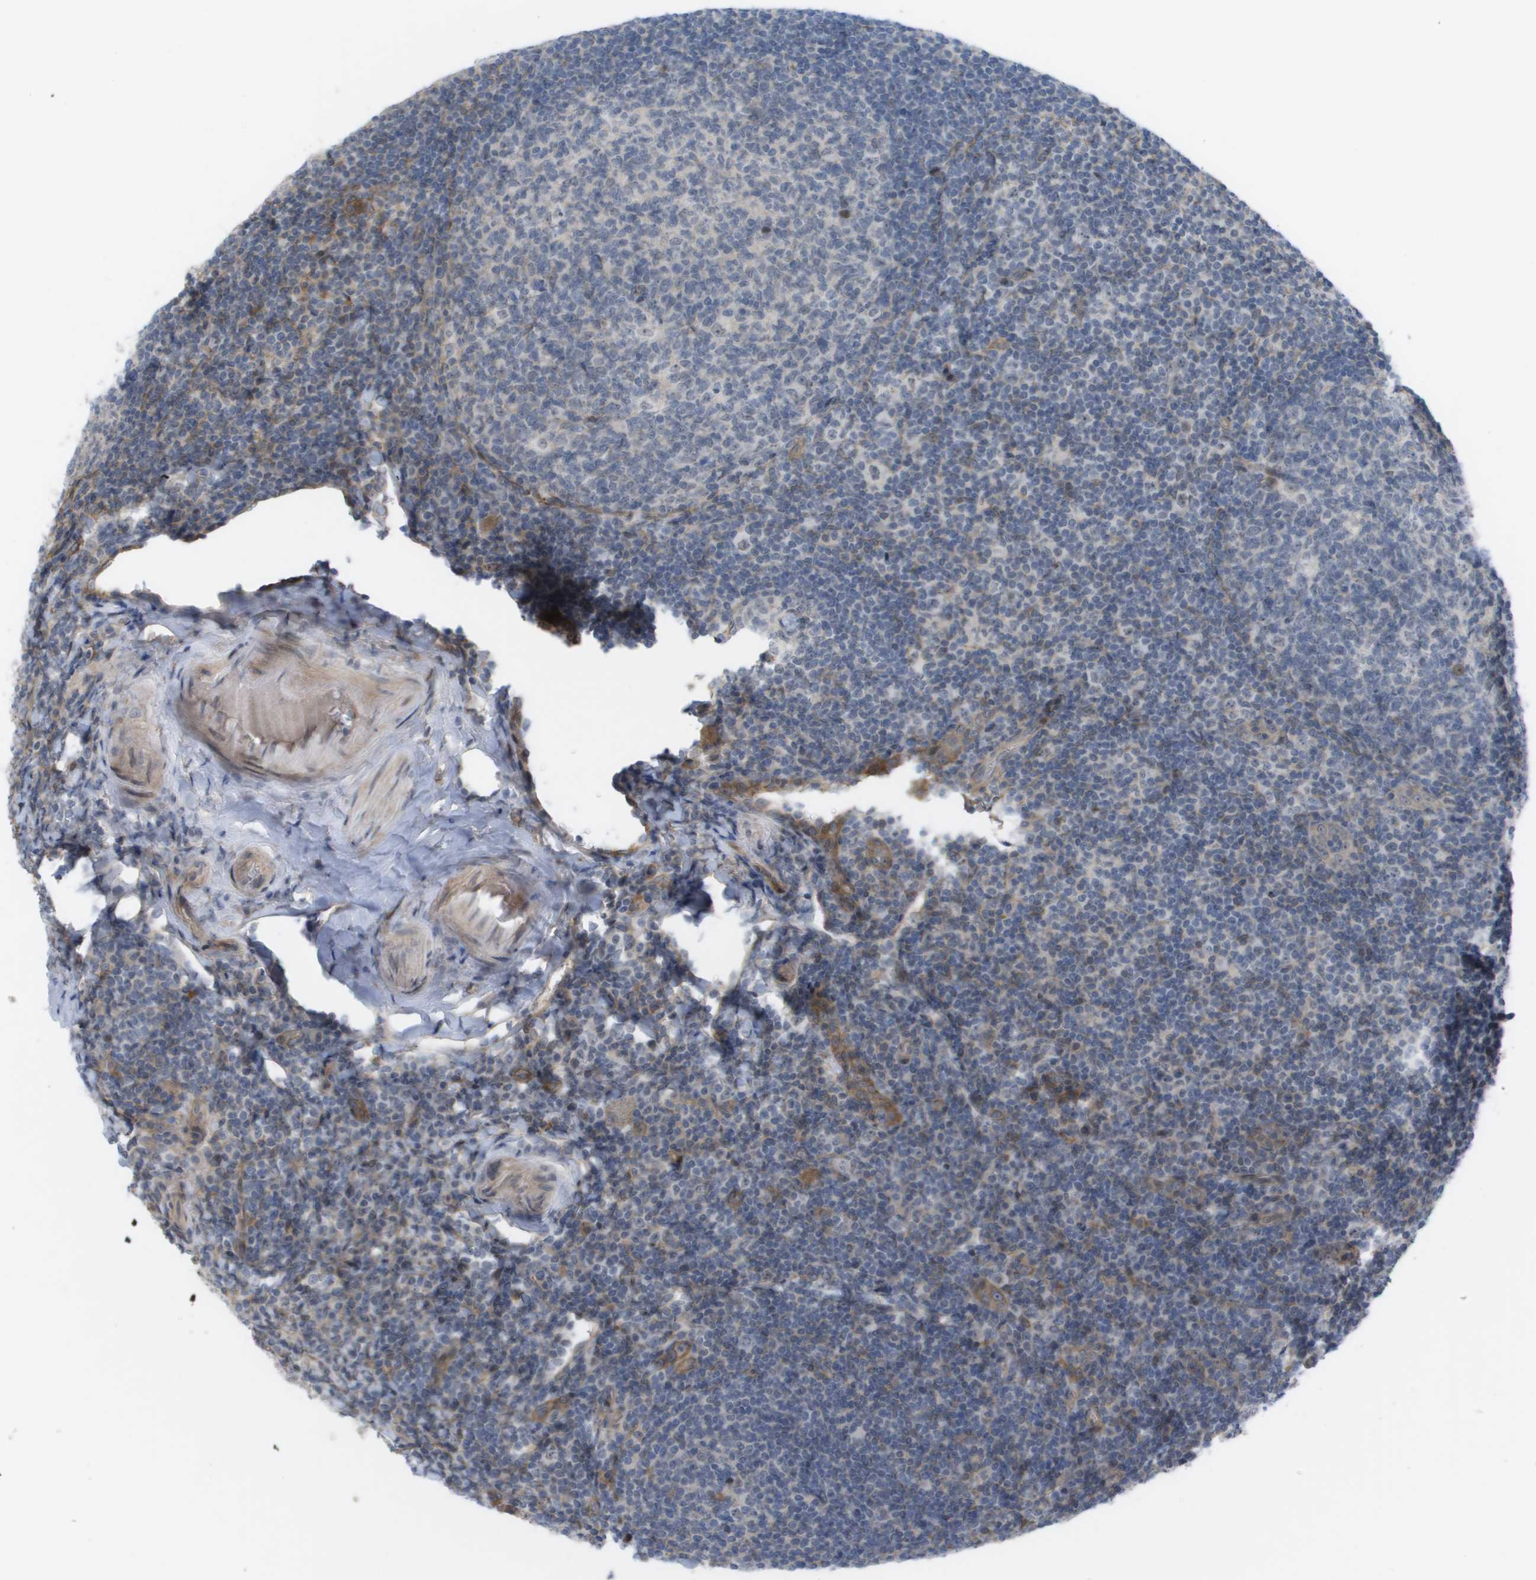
{"staining": {"intensity": "negative", "quantity": "none", "location": "none"}, "tissue": "tonsil", "cell_type": "Germinal center cells", "image_type": "normal", "snomed": [{"axis": "morphology", "description": "Normal tissue, NOS"}, {"axis": "topography", "description": "Tonsil"}], "caption": "Immunohistochemistry histopathology image of unremarkable human tonsil stained for a protein (brown), which reveals no staining in germinal center cells. (DAB (3,3'-diaminobenzidine) immunohistochemistry (IHC) visualized using brightfield microscopy, high magnification).", "gene": "MTARC2", "patient": {"sex": "male", "age": 37}}